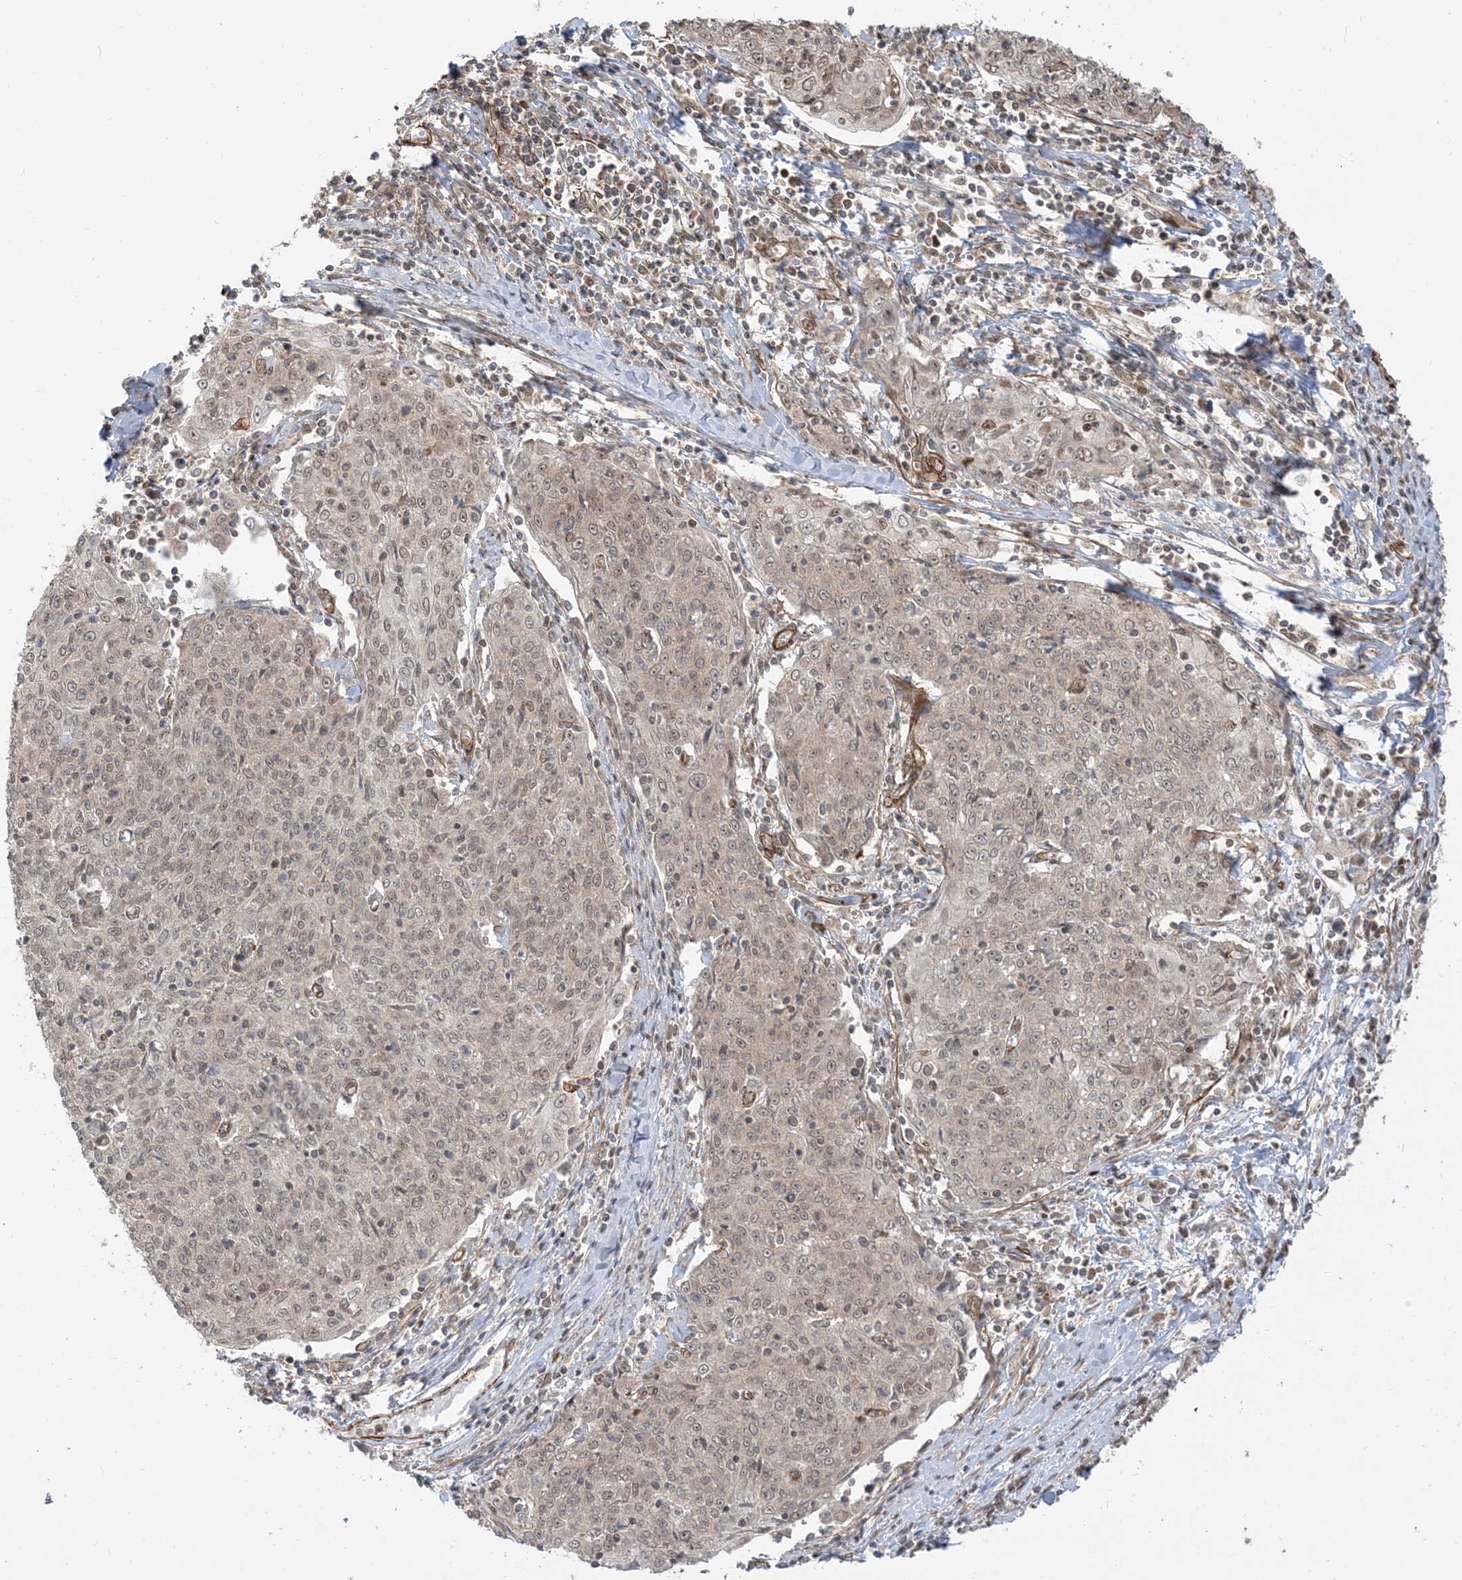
{"staining": {"intensity": "weak", "quantity": "25%-75%", "location": "nuclear"}, "tissue": "cervical cancer", "cell_type": "Tumor cells", "image_type": "cancer", "snomed": [{"axis": "morphology", "description": "Squamous cell carcinoma, NOS"}, {"axis": "topography", "description": "Cervix"}], "caption": "Protein staining of cervical cancer tissue reveals weak nuclear staining in about 25%-75% of tumor cells. (IHC, brightfield microscopy, high magnification).", "gene": "TBCC", "patient": {"sex": "female", "age": 48}}